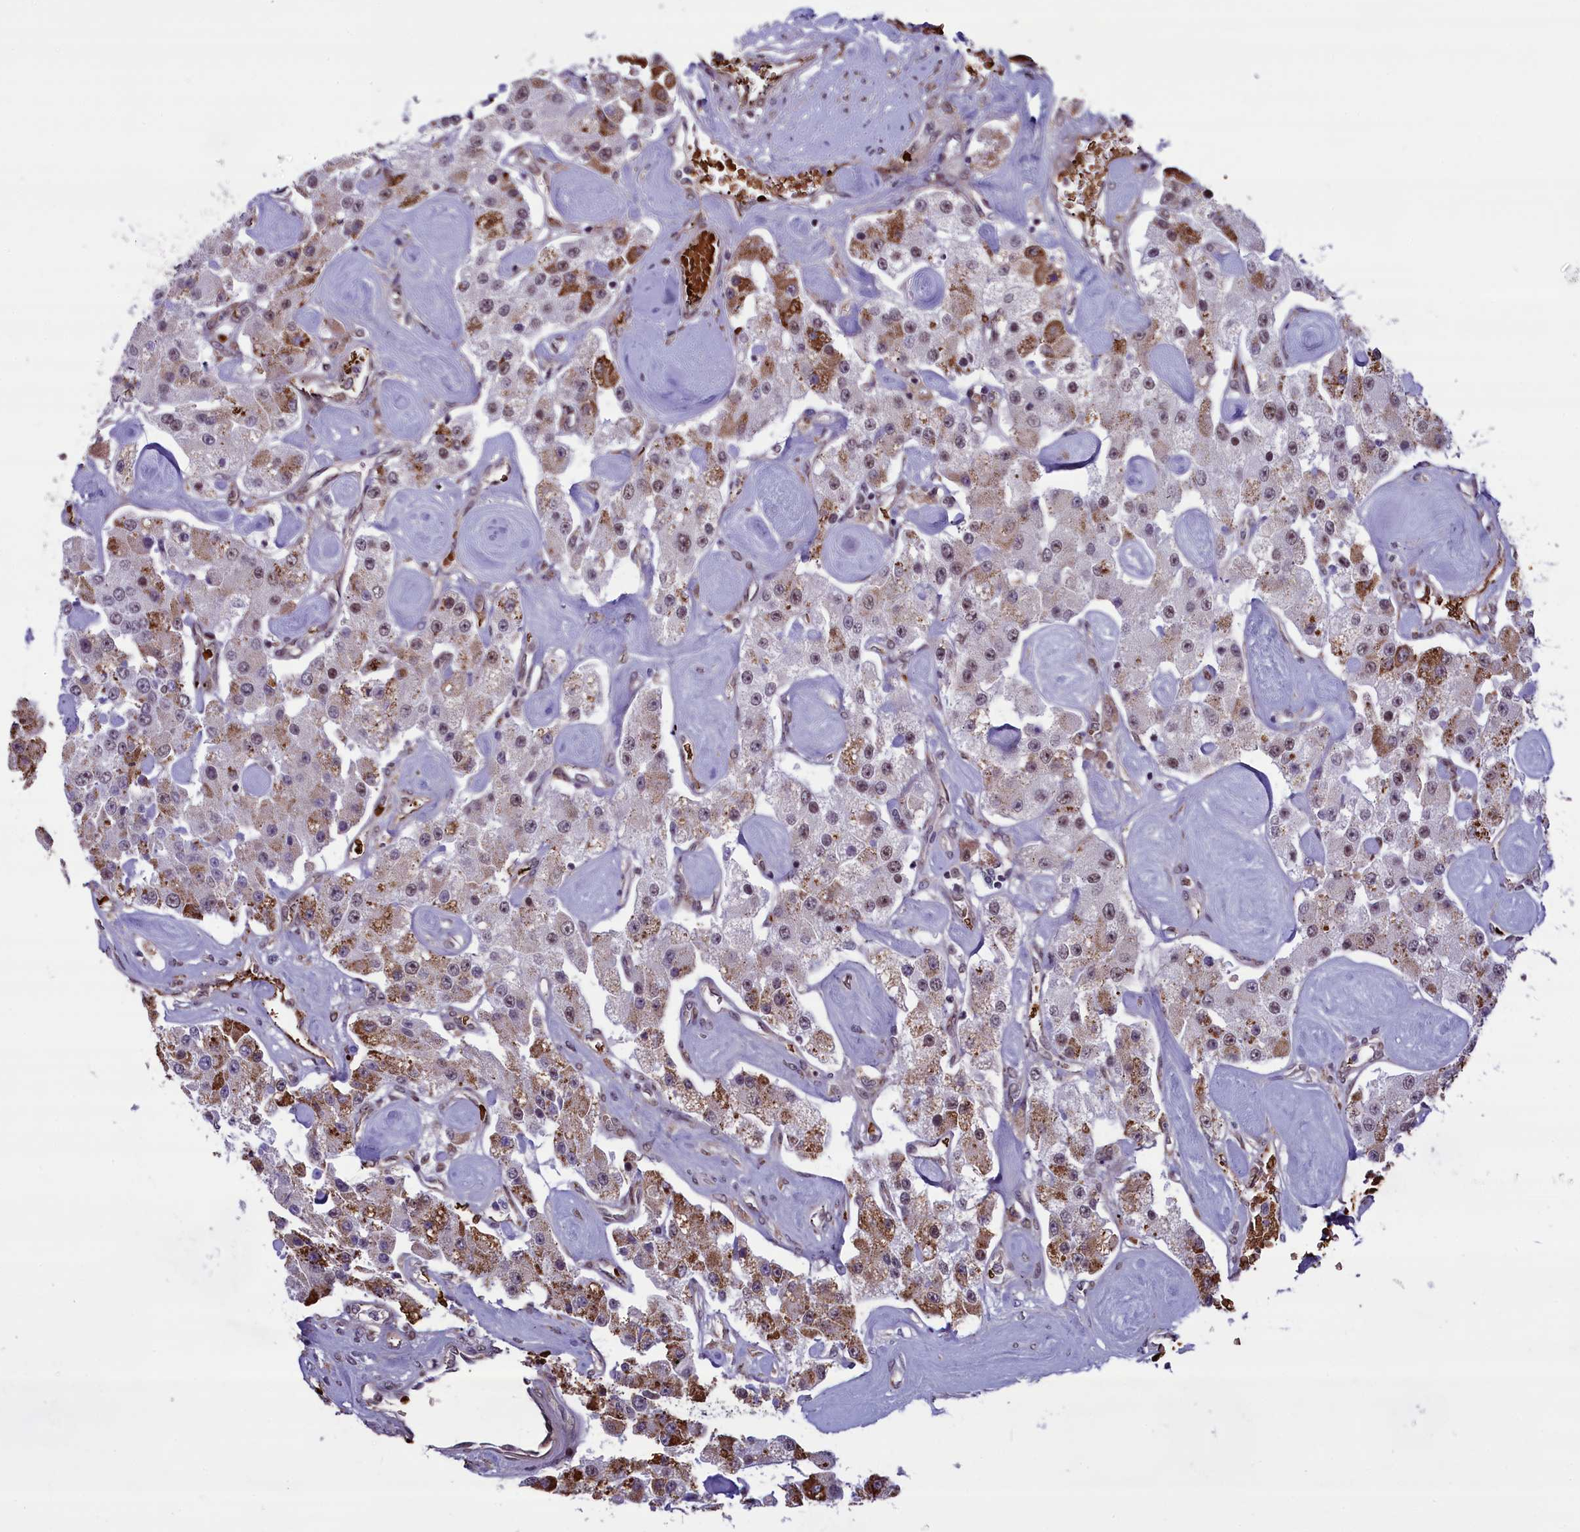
{"staining": {"intensity": "moderate", "quantity": "<25%", "location": "cytoplasmic/membranous,nuclear"}, "tissue": "carcinoid", "cell_type": "Tumor cells", "image_type": "cancer", "snomed": [{"axis": "morphology", "description": "Carcinoid, malignant, NOS"}, {"axis": "topography", "description": "Pancreas"}], "caption": "Approximately <25% of tumor cells in human carcinoid demonstrate moderate cytoplasmic/membranous and nuclear protein positivity as visualized by brown immunohistochemical staining.", "gene": "MPHOSPH8", "patient": {"sex": "male", "age": 41}}